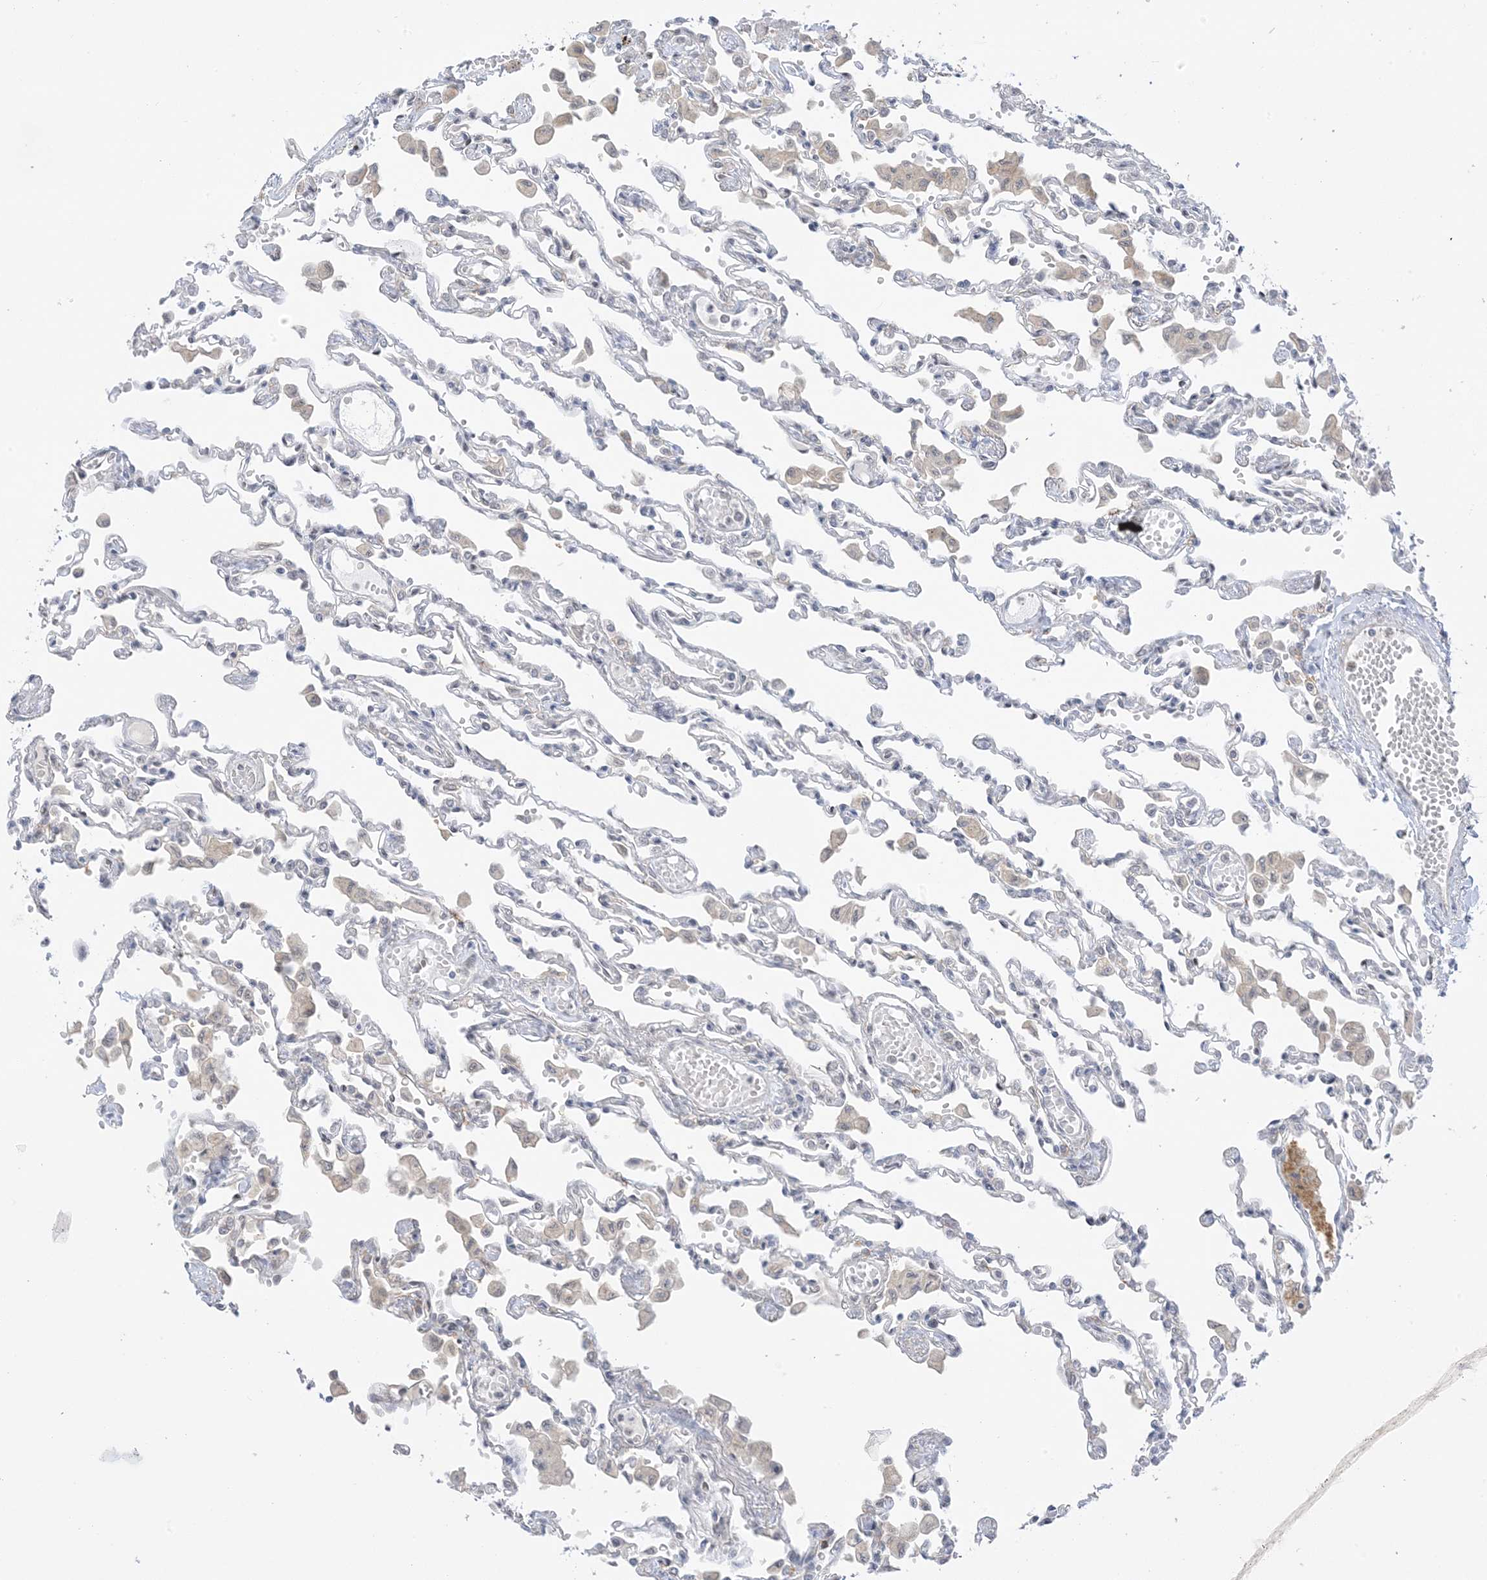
{"staining": {"intensity": "negative", "quantity": "none", "location": "none"}, "tissue": "lung", "cell_type": "Alveolar cells", "image_type": "normal", "snomed": [{"axis": "morphology", "description": "Normal tissue, NOS"}, {"axis": "topography", "description": "Bronchus"}, {"axis": "topography", "description": "Lung"}], "caption": "There is no significant expression in alveolar cells of lung.", "gene": "MSL3", "patient": {"sex": "female", "age": 49}}